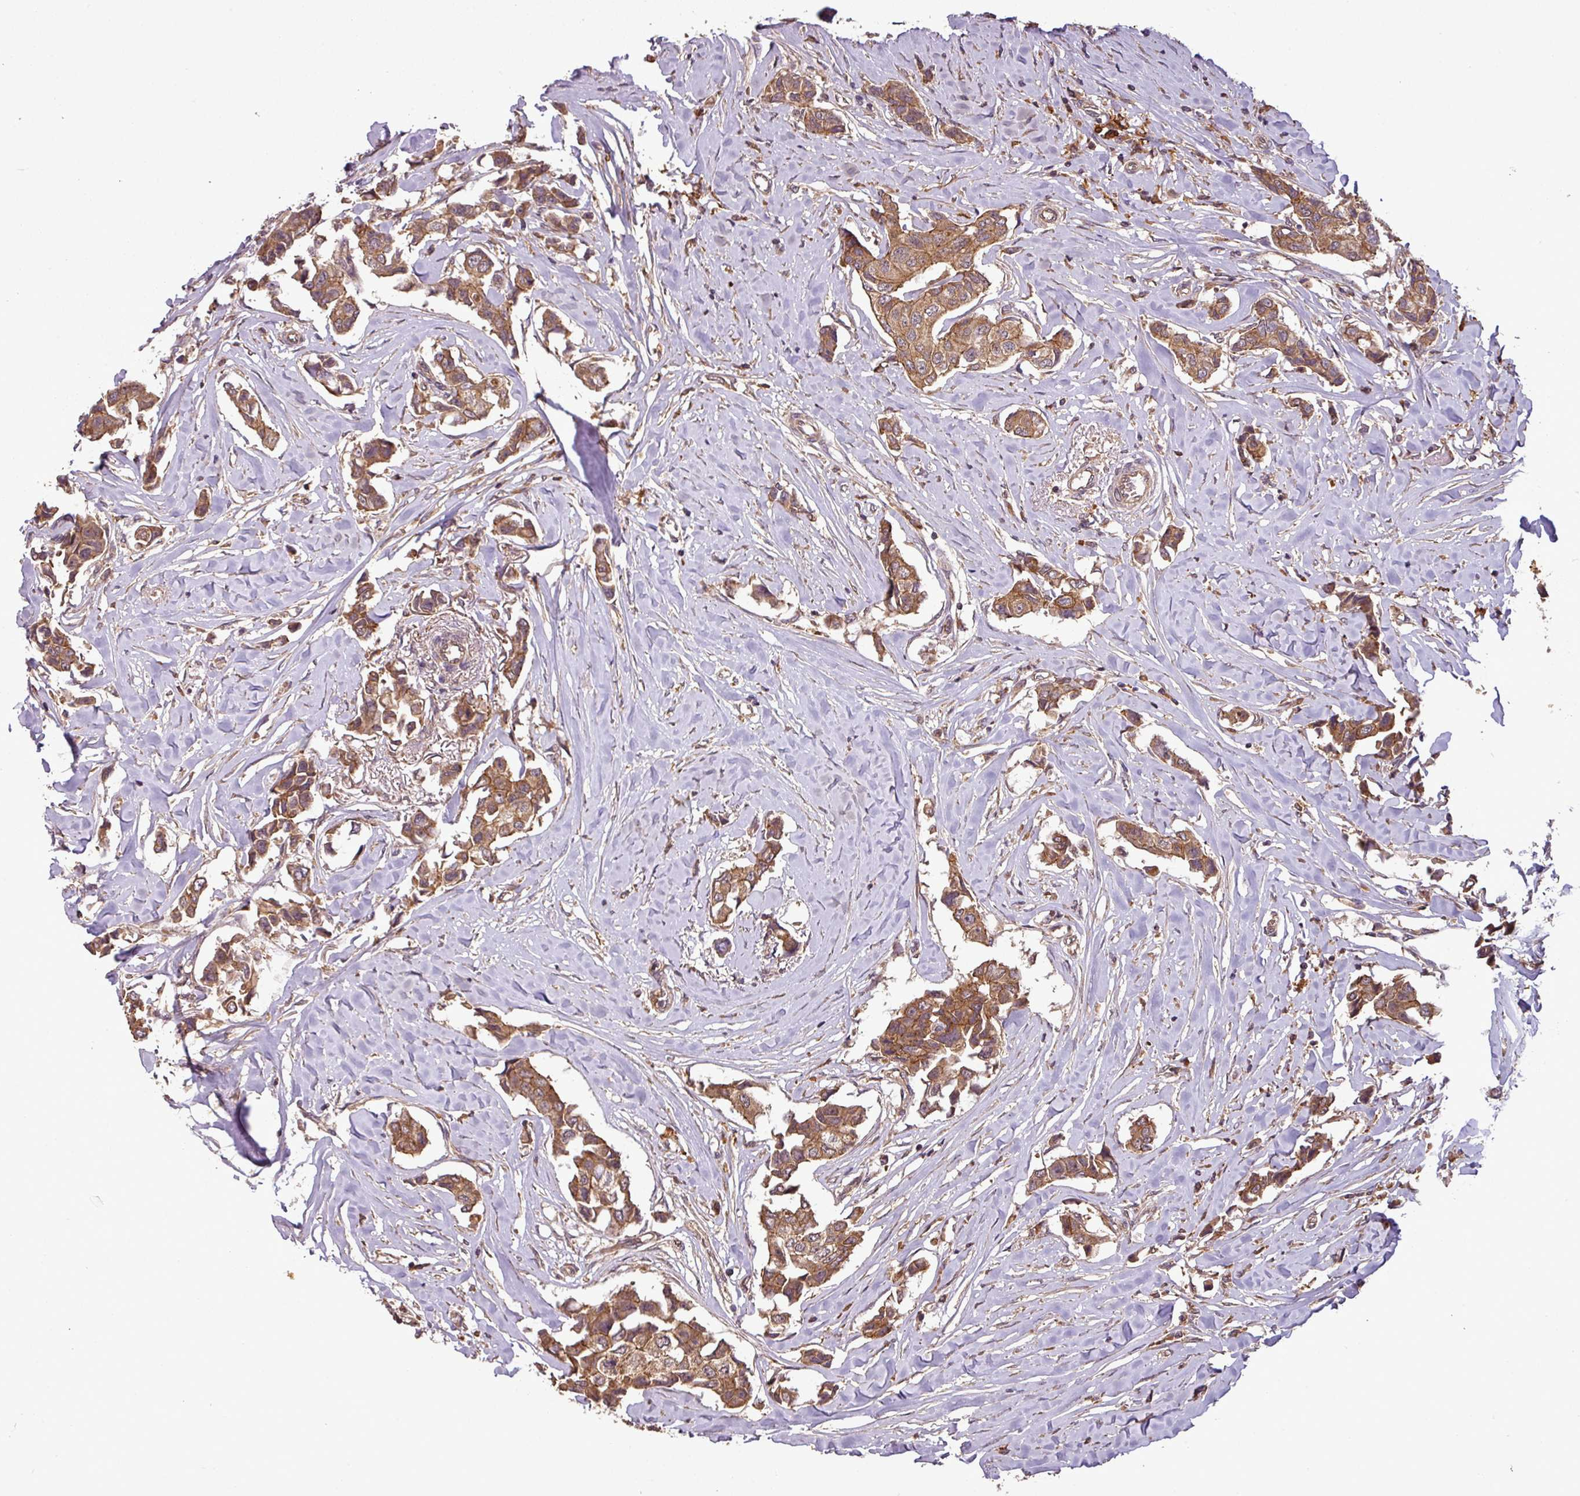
{"staining": {"intensity": "moderate", "quantity": ">75%", "location": "cytoplasmic/membranous"}, "tissue": "breast cancer", "cell_type": "Tumor cells", "image_type": "cancer", "snomed": [{"axis": "morphology", "description": "Duct carcinoma"}, {"axis": "topography", "description": "Breast"}], "caption": "A high-resolution image shows immunohistochemistry staining of breast cancer, which demonstrates moderate cytoplasmic/membranous expression in approximately >75% of tumor cells.", "gene": "NT5C3A", "patient": {"sex": "female", "age": 80}}